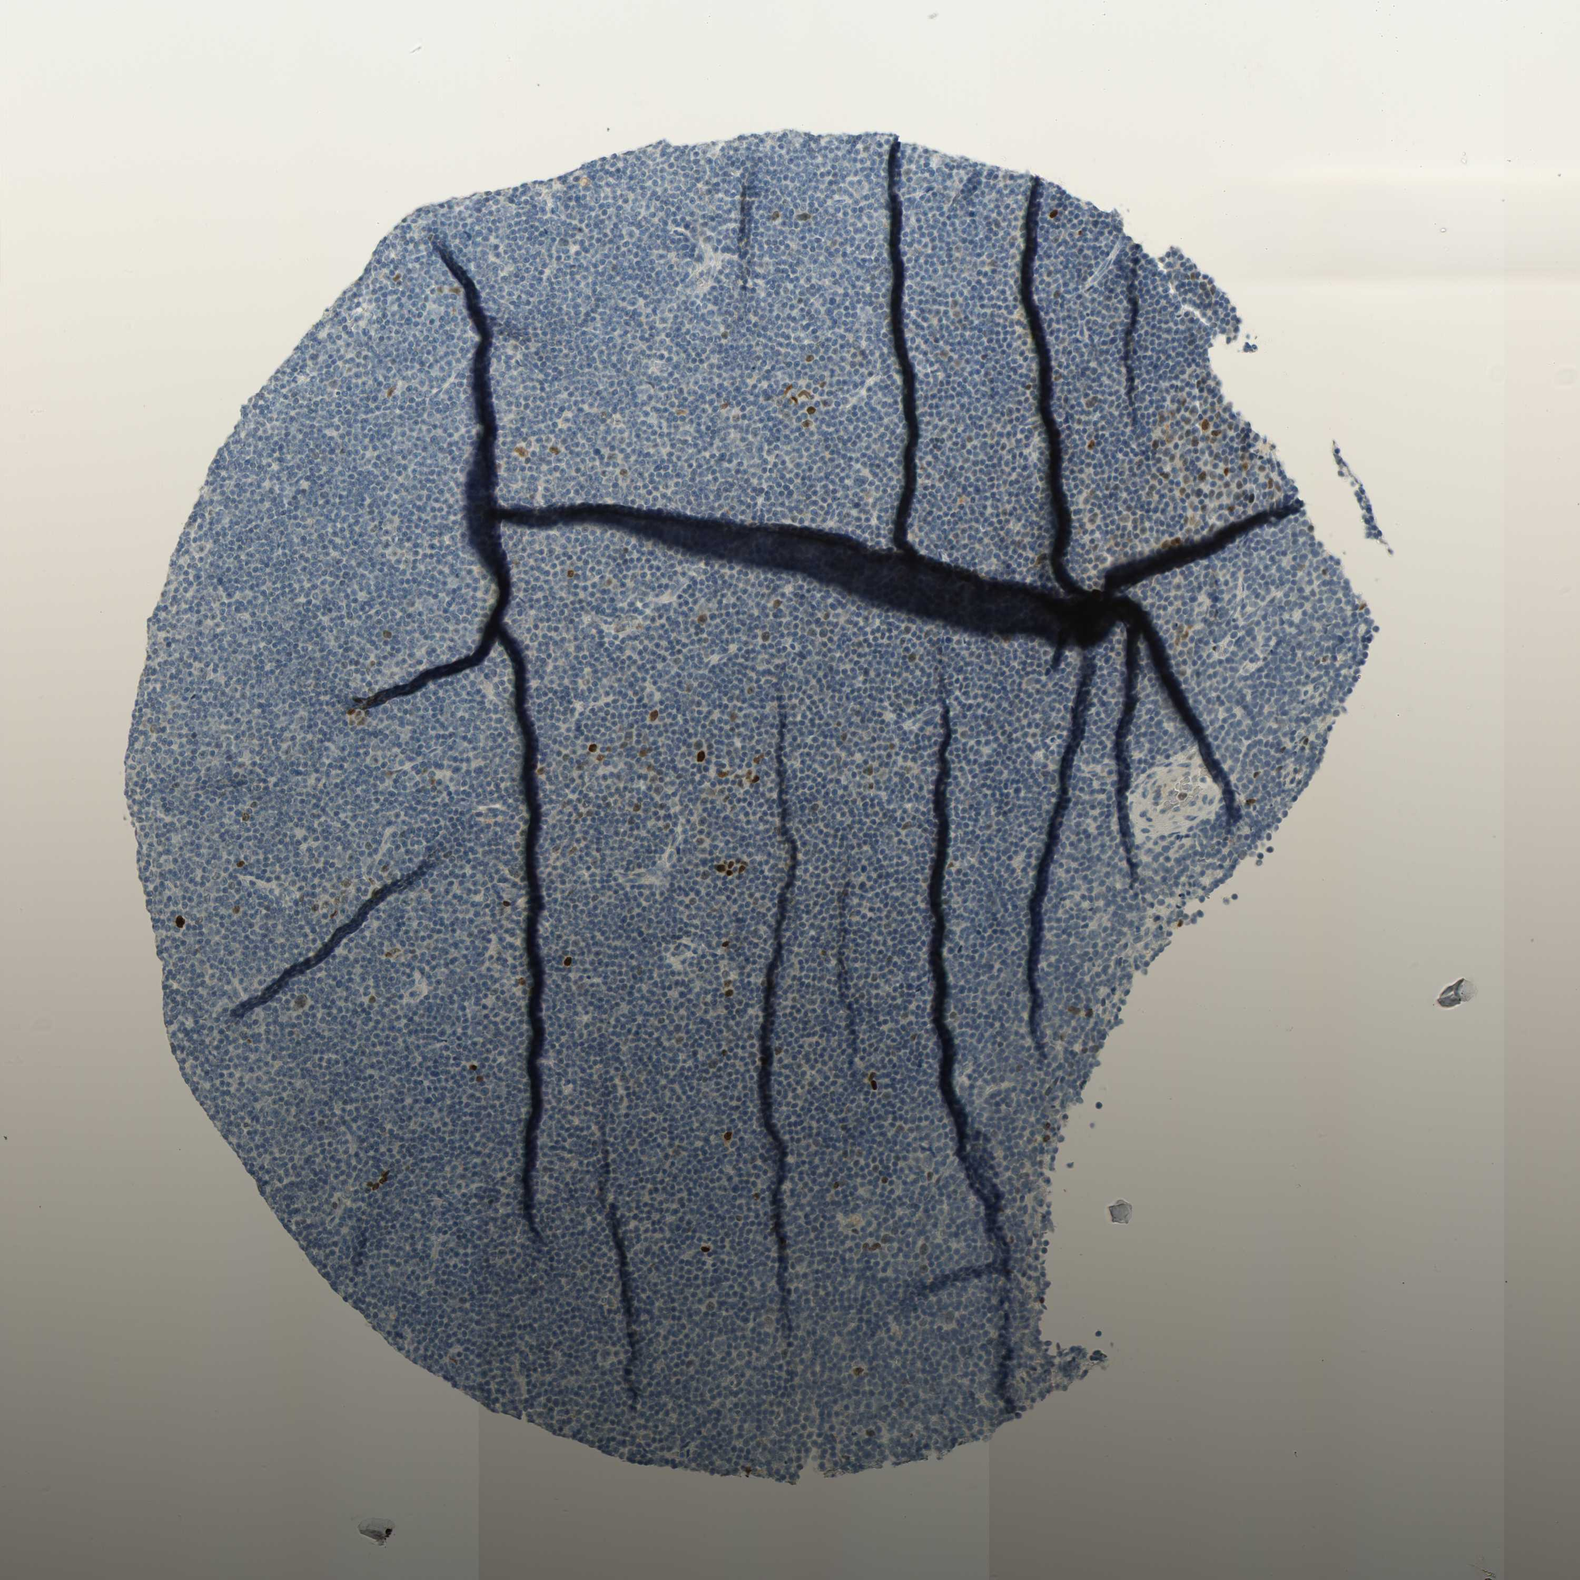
{"staining": {"intensity": "negative", "quantity": "none", "location": "none"}, "tissue": "lymphoma", "cell_type": "Tumor cells", "image_type": "cancer", "snomed": [{"axis": "morphology", "description": "Malignant lymphoma, non-Hodgkin's type, Low grade"}, {"axis": "topography", "description": "Lymph node"}], "caption": "An IHC image of lymphoma is shown. There is no staining in tumor cells of lymphoma.", "gene": "JUNB", "patient": {"sex": "female", "age": 67}}